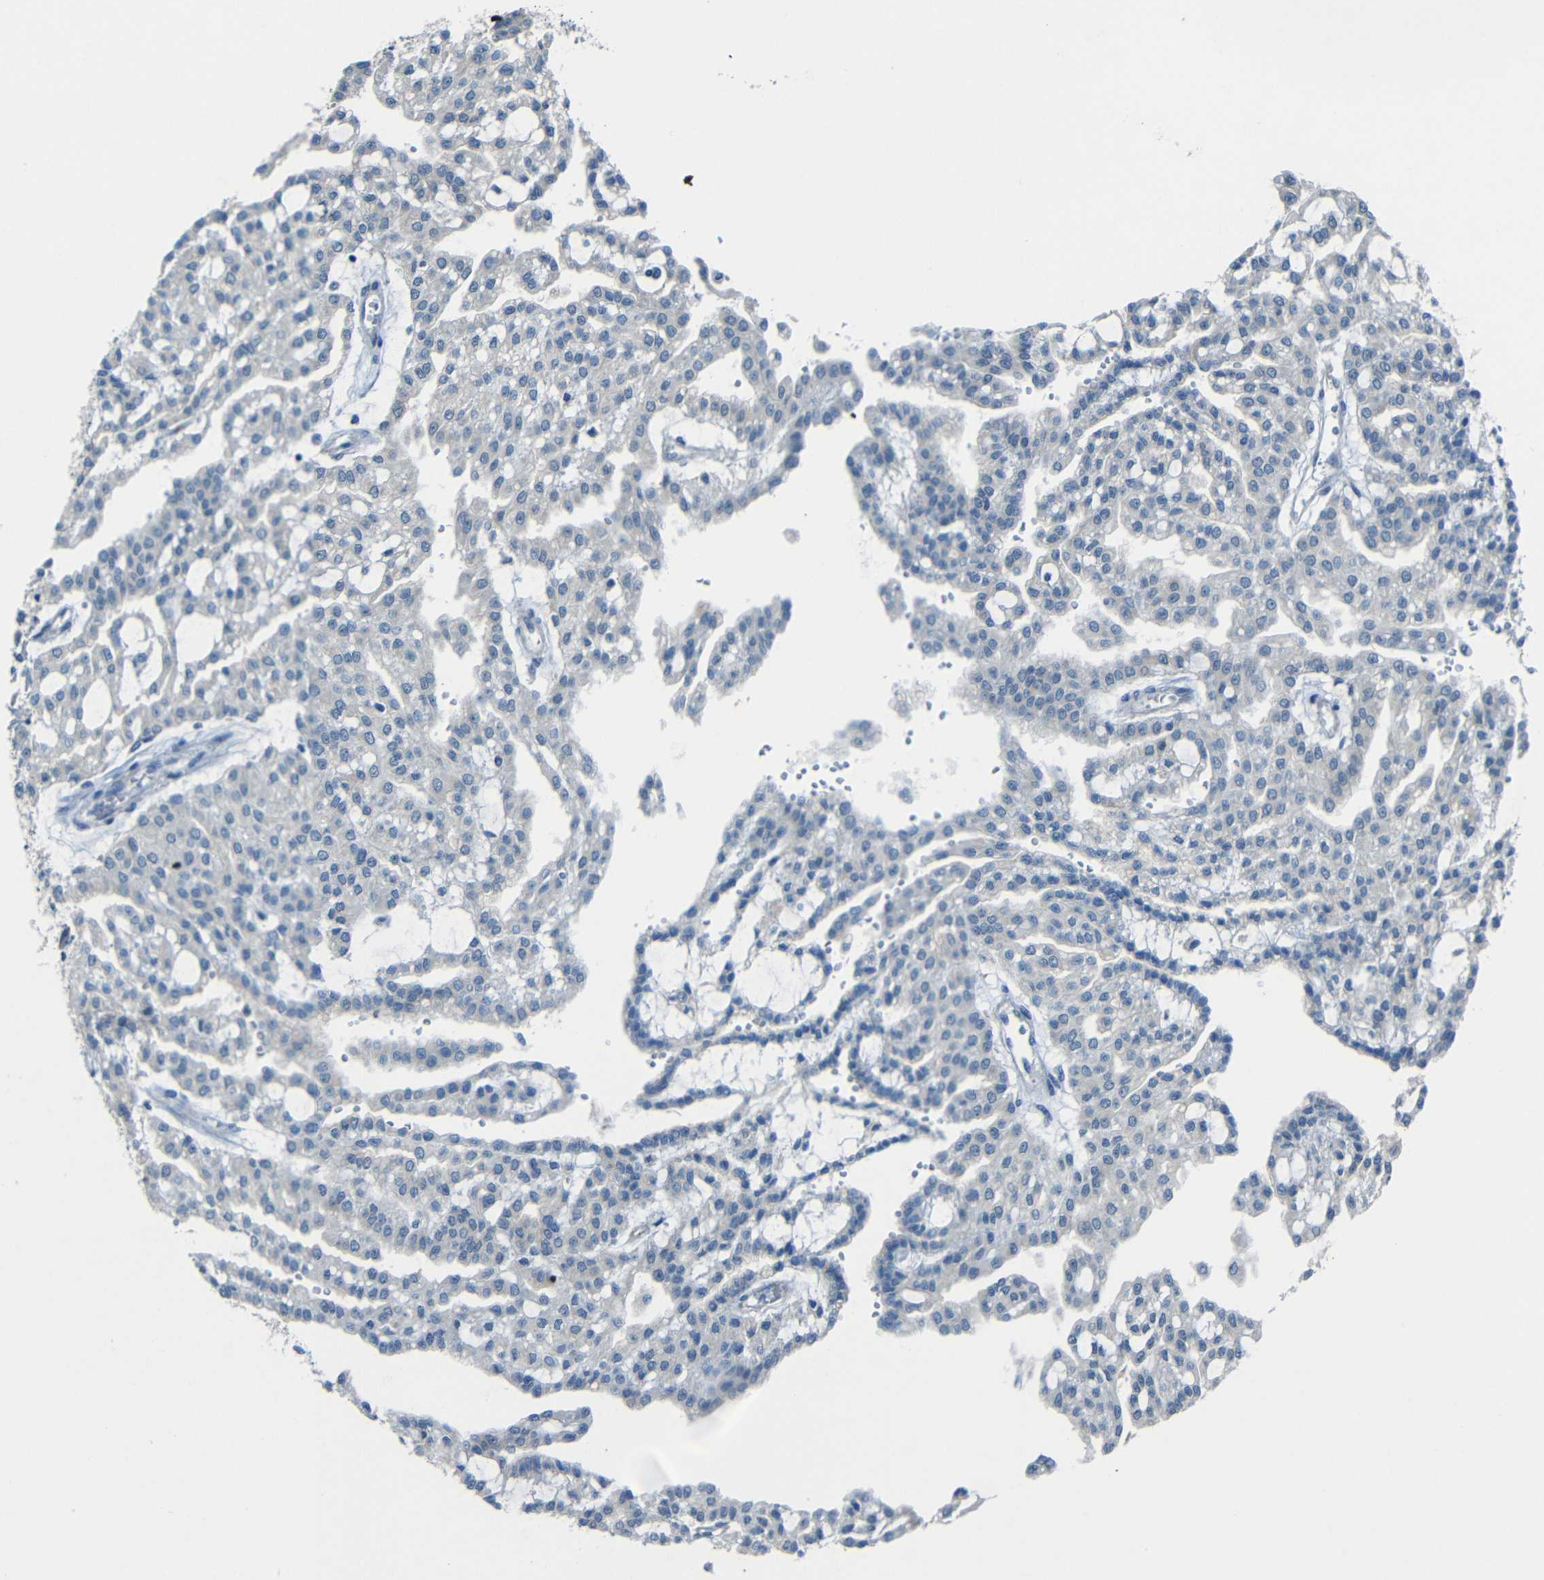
{"staining": {"intensity": "negative", "quantity": "none", "location": "none"}, "tissue": "renal cancer", "cell_type": "Tumor cells", "image_type": "cancer", "snomed": [{"axis": "morphology", "description": "Adenocarcinoma, NOS"}, {"axis": "topography", "description": "Kidney"}], "caption": "Renal cancer was stained to show a protein in brown. There is no significant staining in tumor cells.", "gene": "ANKRD22", "patient": {"sex": "male", "age": 63}}